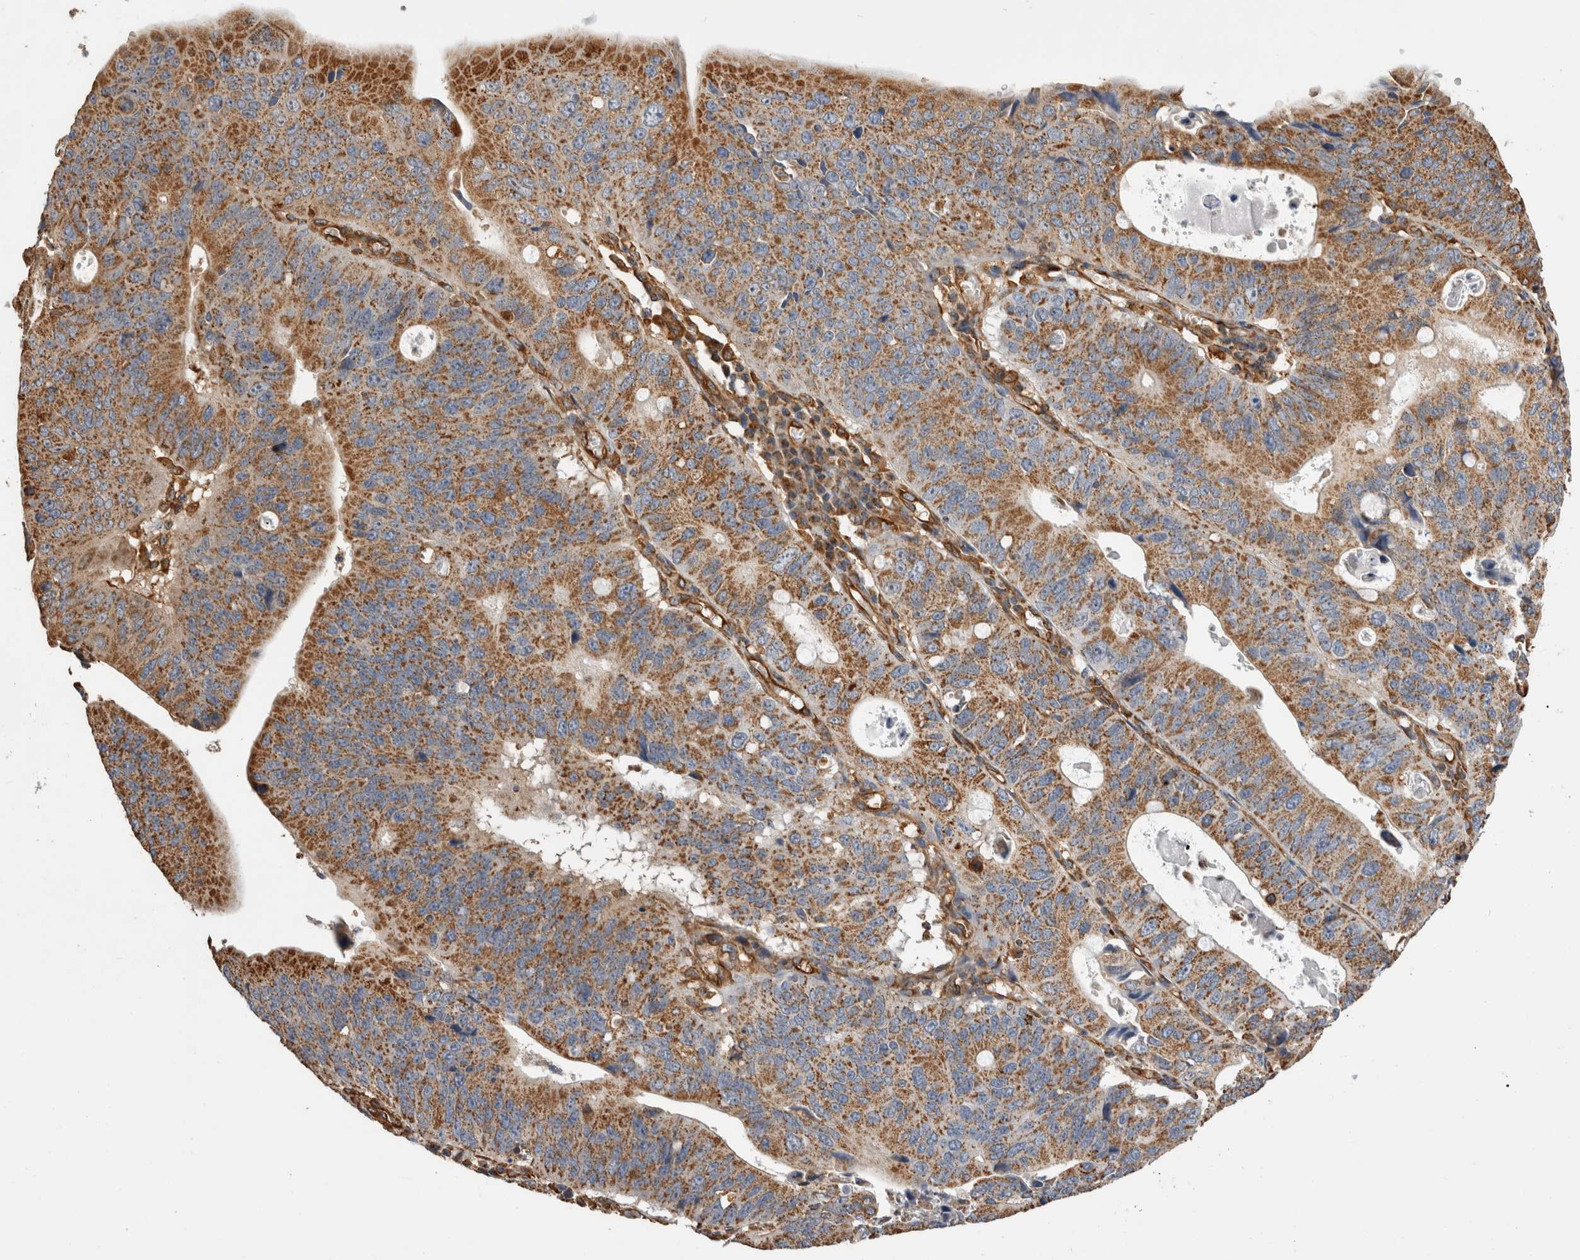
{"staining": {"intensity": "moderate", "quantity": ">75%", "location": "cytoplasmic/membranous"}, "tissue": "stomach cancer", "cell_type": "Tumor cells", "image_type": "cancer", "snomed": [{"axis": "morphology", "description": "Adenocarcinoma, NOS"}, {"axis": "topography", "description": "Stomach"}], "caption": "Stomach cancer (adenocarcinoma) tissue reveals moderate cytoplasmic/membranous staining in approximately >75% of tumor cells", "gene": "ZNF397", "patient": {"sex": "male", "age": 59}}